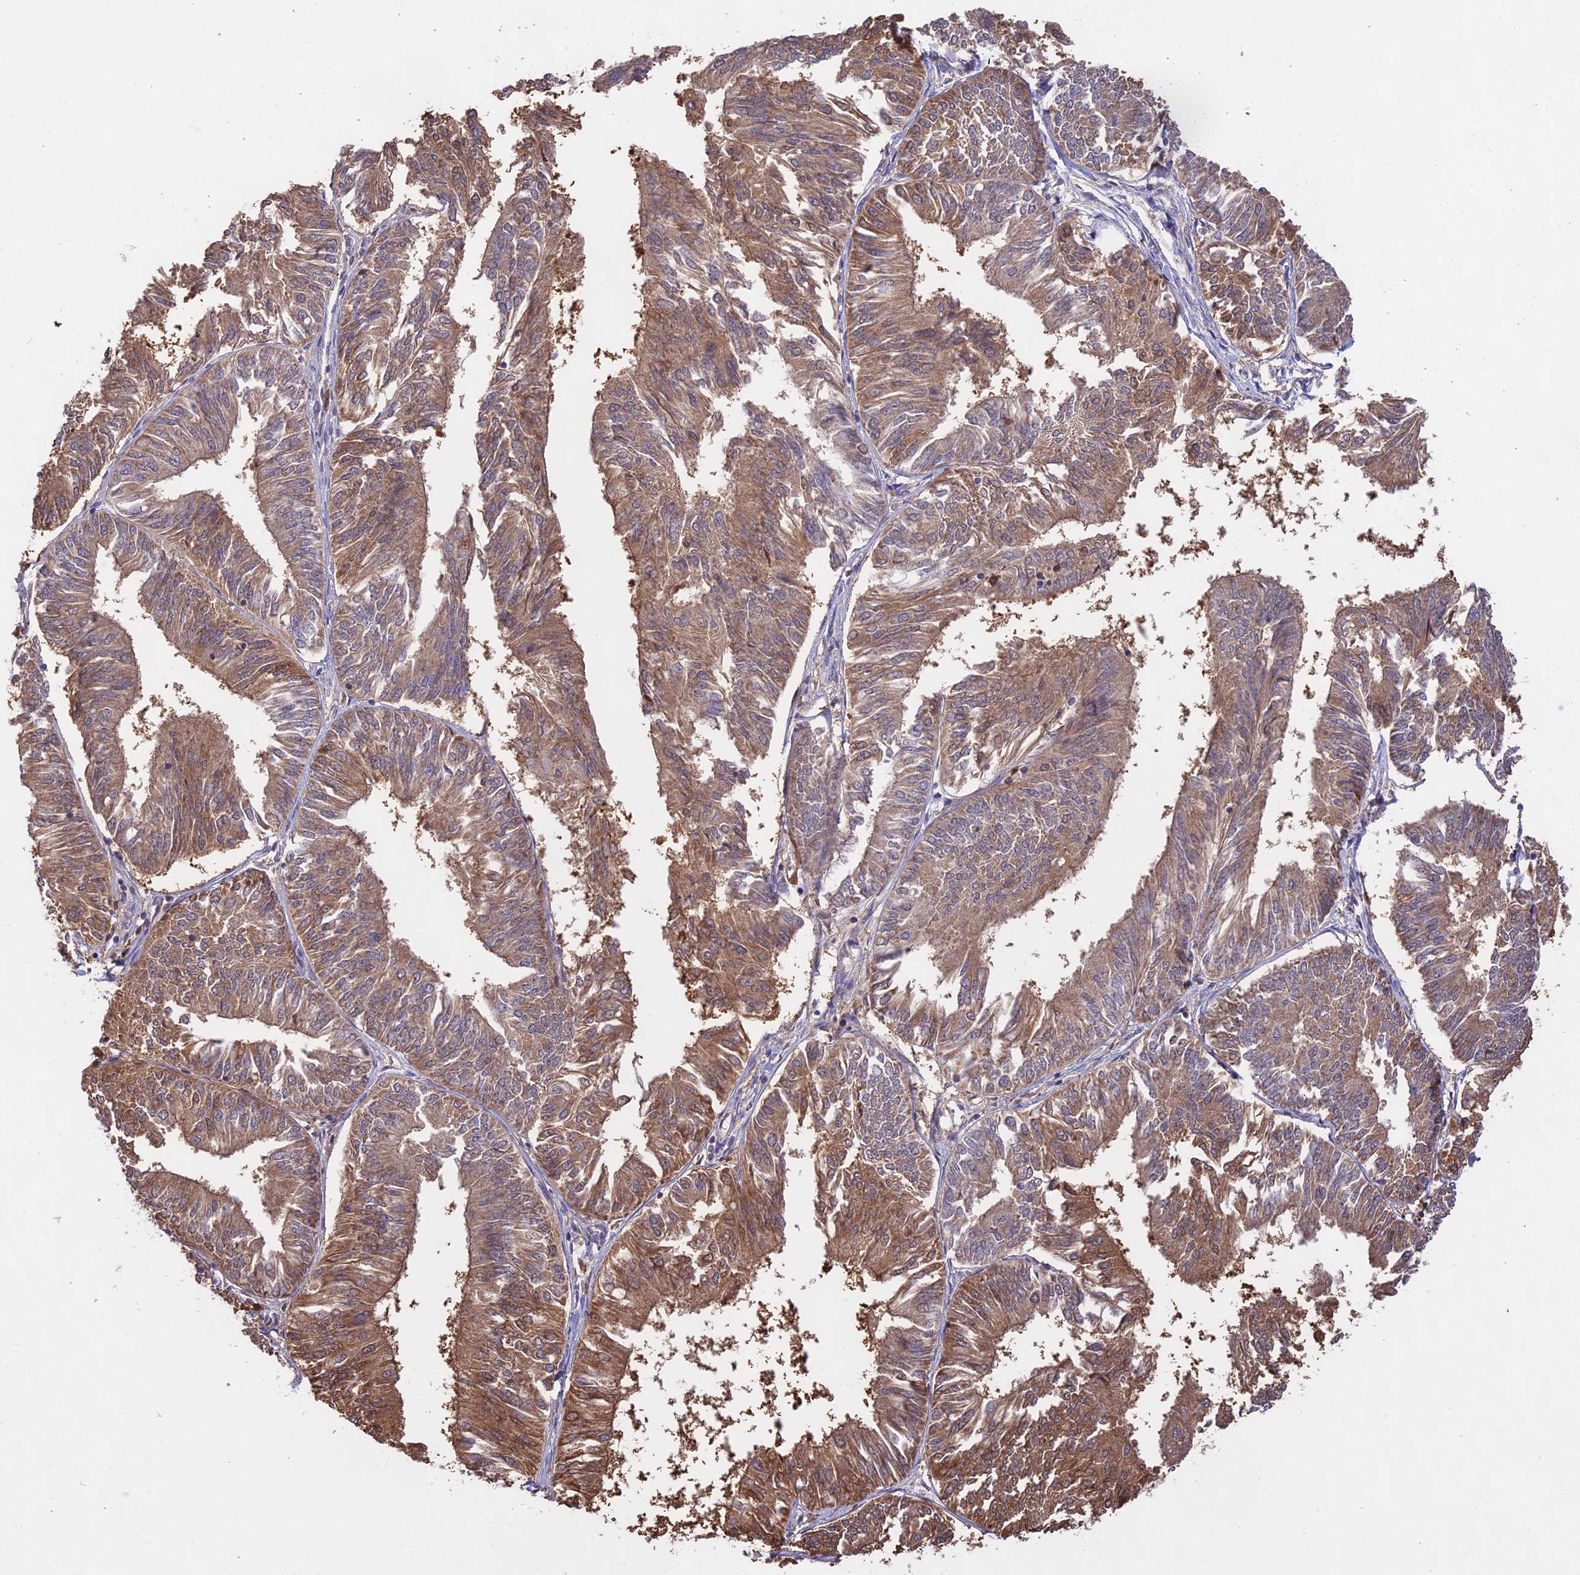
{"staining": {"intensity": "moderate", "quantity": ">75%", "location": "cytoplasmic/membranous"}, "tissue": "endometrial cancer", "cell_type": "Tumor cells", "image_type": "cancer", "snomed": [{"axis": "morphology", "description": "Adenocarcinoma, NOS"}, {"axis": "topography", "description": "Endometrium"}], "caption": "DAB immunohistochemical staining of human adenocarcinoma (endometrial) shows moderate cytoplasmic/membranous protein positivity in approximately >75% of tumor cells.", "gene": "FBP1", "patient": {"sex": "female", "age": 58}}